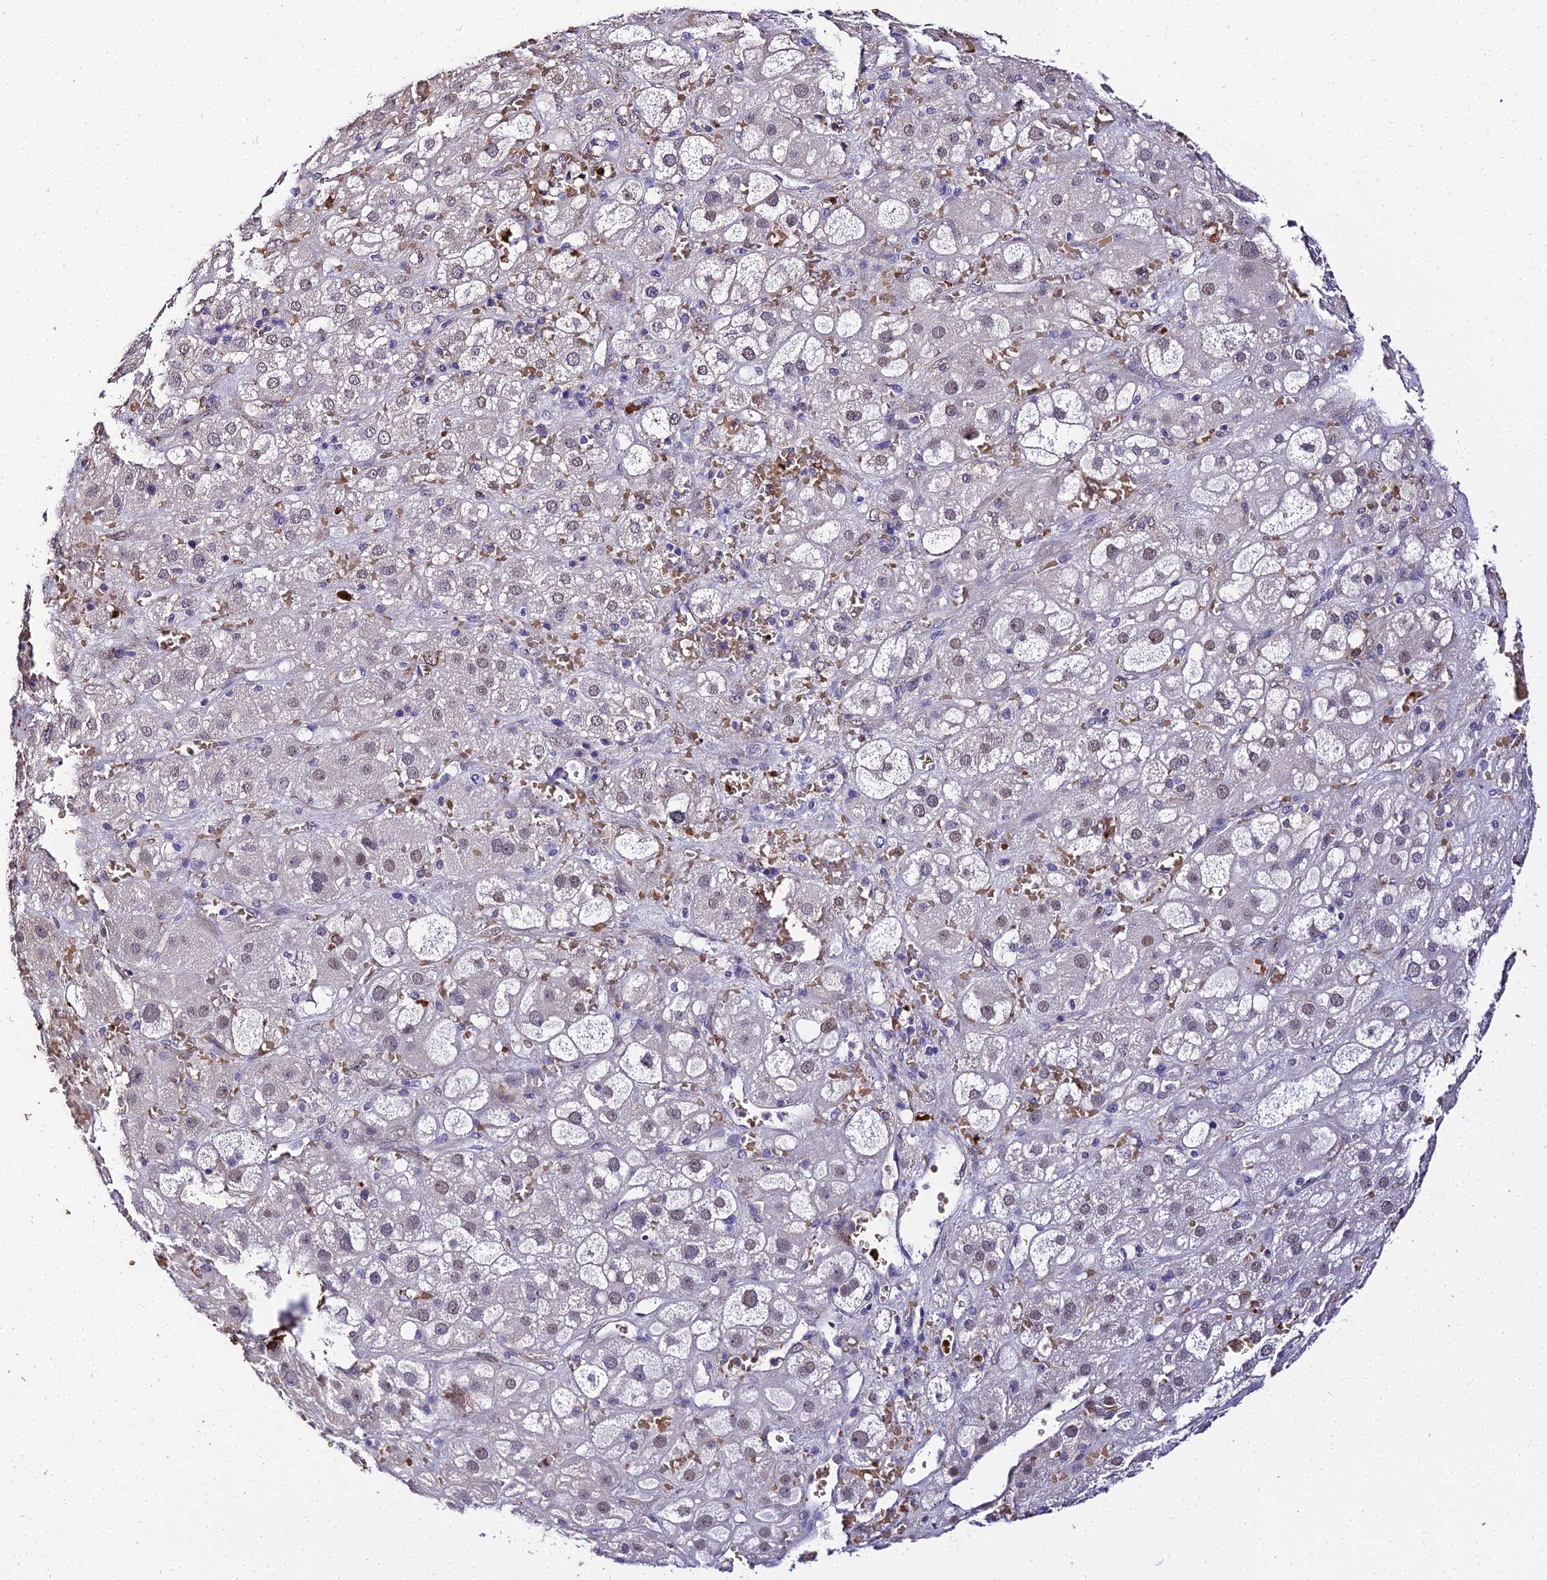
{"staining": {"intensity": "weak", "quantity": "25%-75%", "location": "nuclear"}, "tissue": "adrenal gland", "cell_type": "Glandular cells", "image_type": "normal", "snomed": [{"axis": "morphology", "description": "Normal tissue, NOS"}, {"axis": "topography", "description": "Adrenal gland"}], "caption": "An image of adrenal gland stained for a protein displays weak nuclear brown staining in glandular cells.", "gene": "BCL9", "patient": {"sex": "female", "age": 47}}